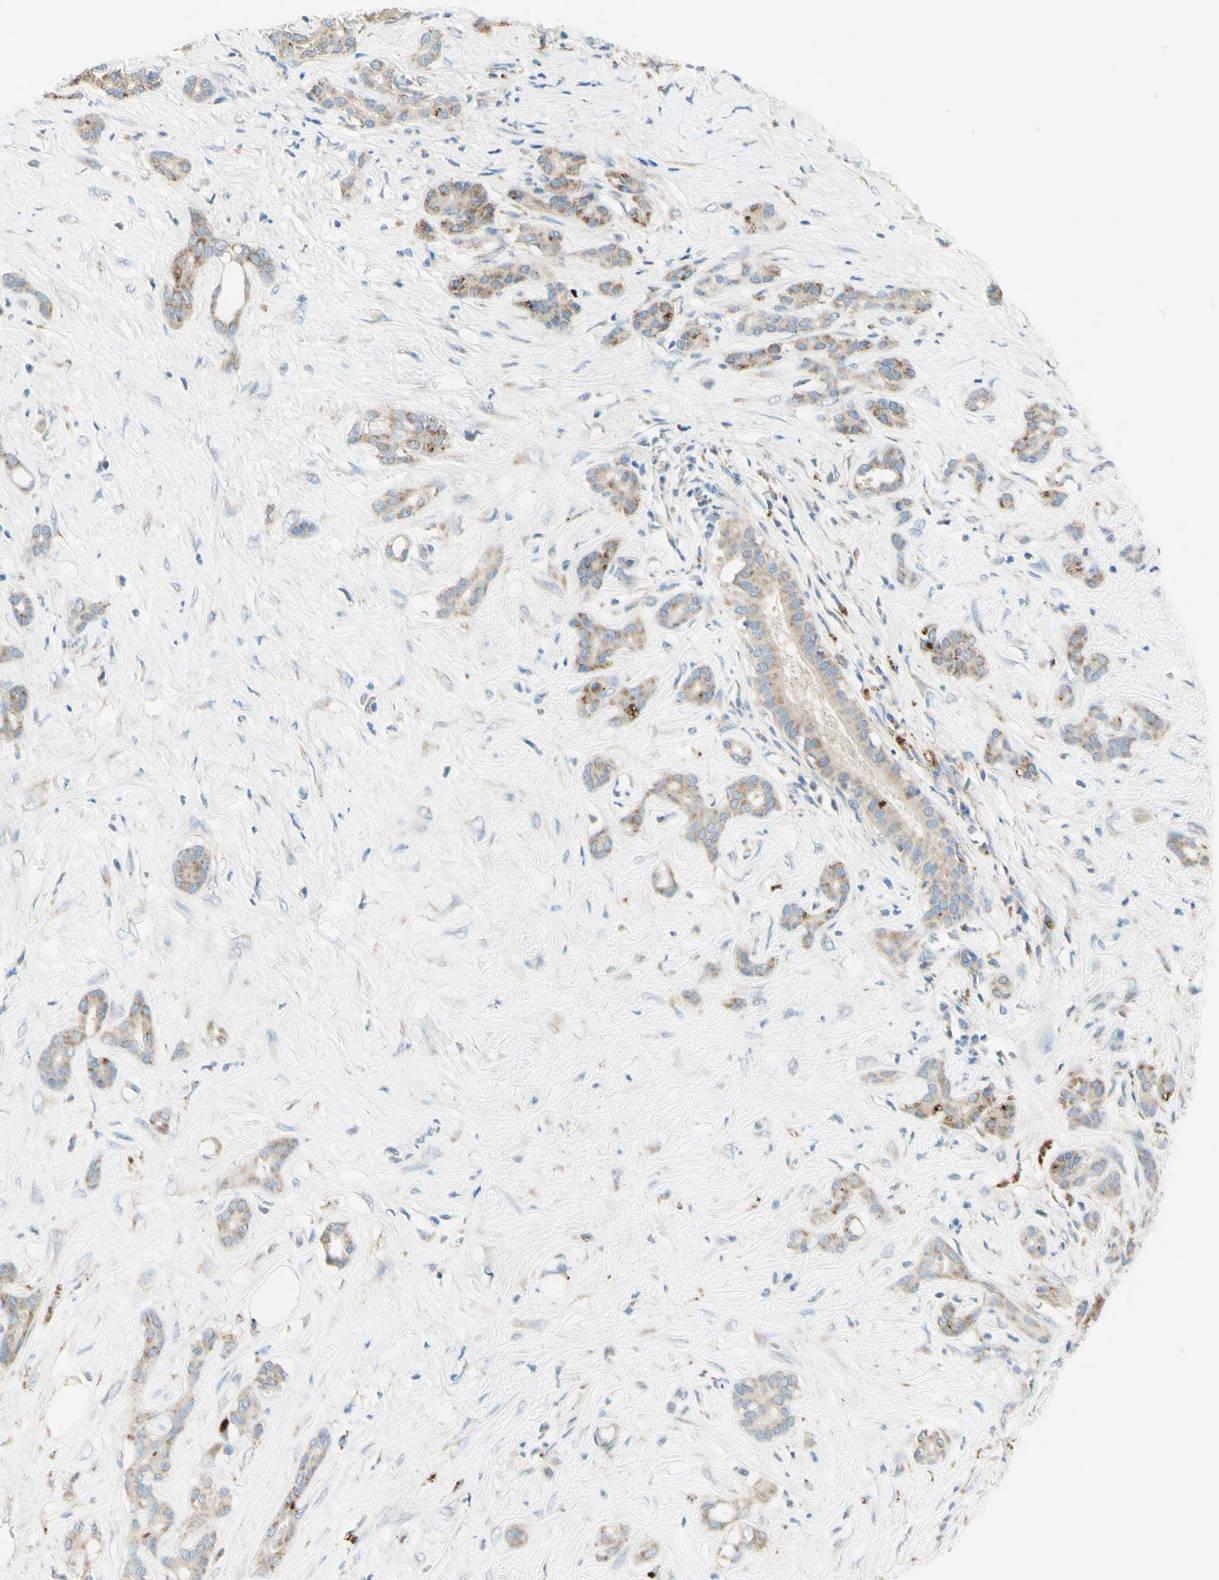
{"staining": {"intensity": "moderate", "quantity": ">75%", "location": "cytoplasmic/membranous"}, "tissue": "pancreatic cancer", "cell_type": "Tumor cells", "image_type": "cancer", "snomed": [{"axis": "morphology", "description": "Adenocarcinoma, NOS"}, {"axis": "topography", "description": "Pancreas"}], "caption": "Immunohistochemical staining of adenocarcinoma (pancreatic) exhibits moderate cytoplasmic/membranous protein staining in about >75% of tumor cells.", "gene": "ARMC10", "patient": {"sex": "male", "age": 41}}